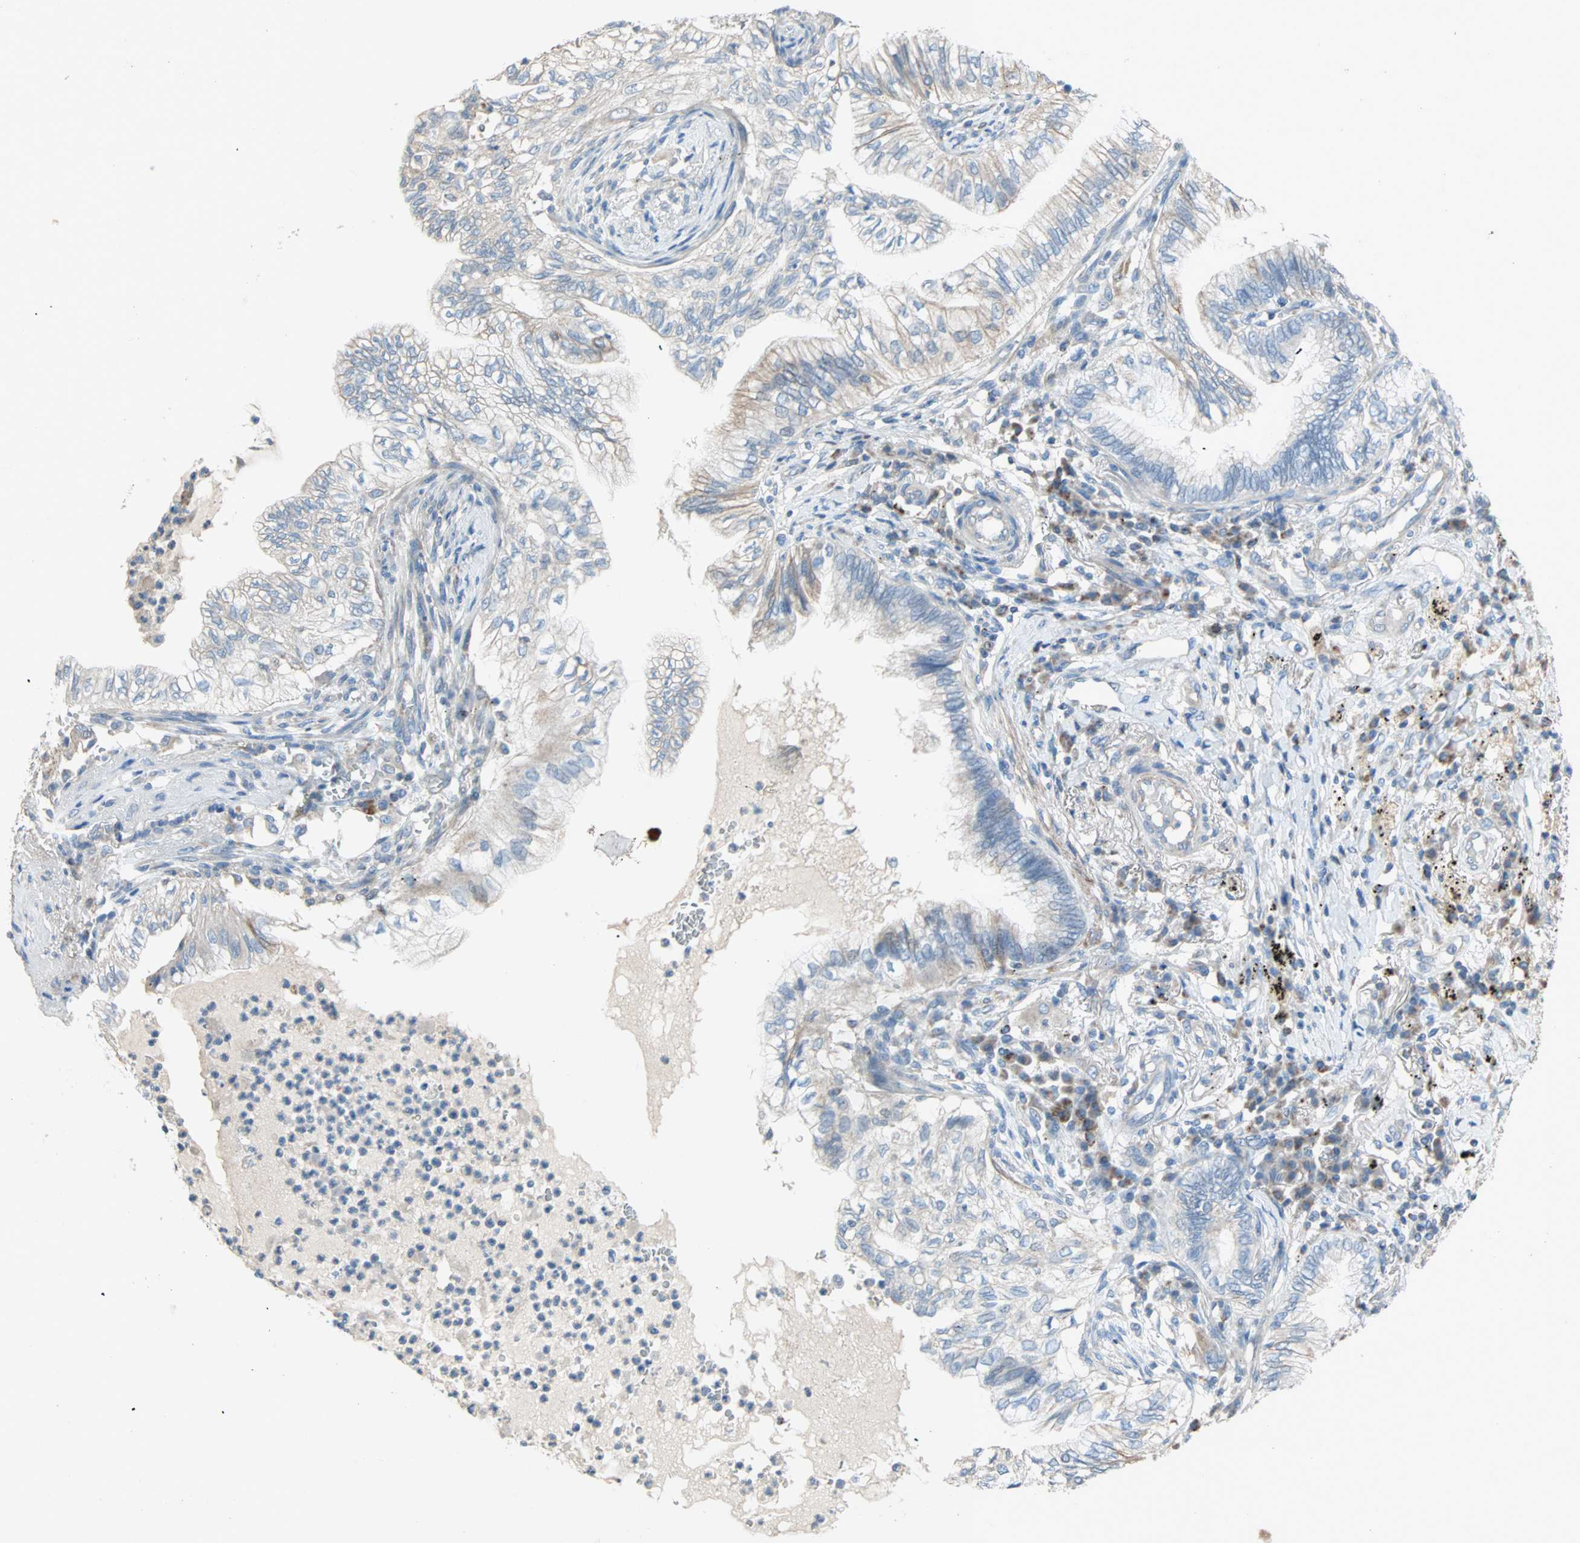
{"staining": {"intensity": "weak", "quantity": "<25%", "location": "cytoplasmic/membranous"}, "tissue": "lung cancer", "cell_type": "Tumor cells", "image_type": "cancer", "snomed": [{"axis": "morphology", "description": "Normal tissue, NOS"}, {"axis": "morphology", "description": "Adenocarcinoma, NOS"}, {"axis": "topography", "description": "Bronchus"}, {"axis": "topography", "description": "Lung"}], "caption": "Image shows no protein expression in tumor cells of lung cancer (adenocarcinoma) tissue. The staining is performed using DAB brown chromogen with nuclei counter-stained in using hematoxylin.", "gene": "ACVRL1", "patient": {"sex": "female", "age": 70}}